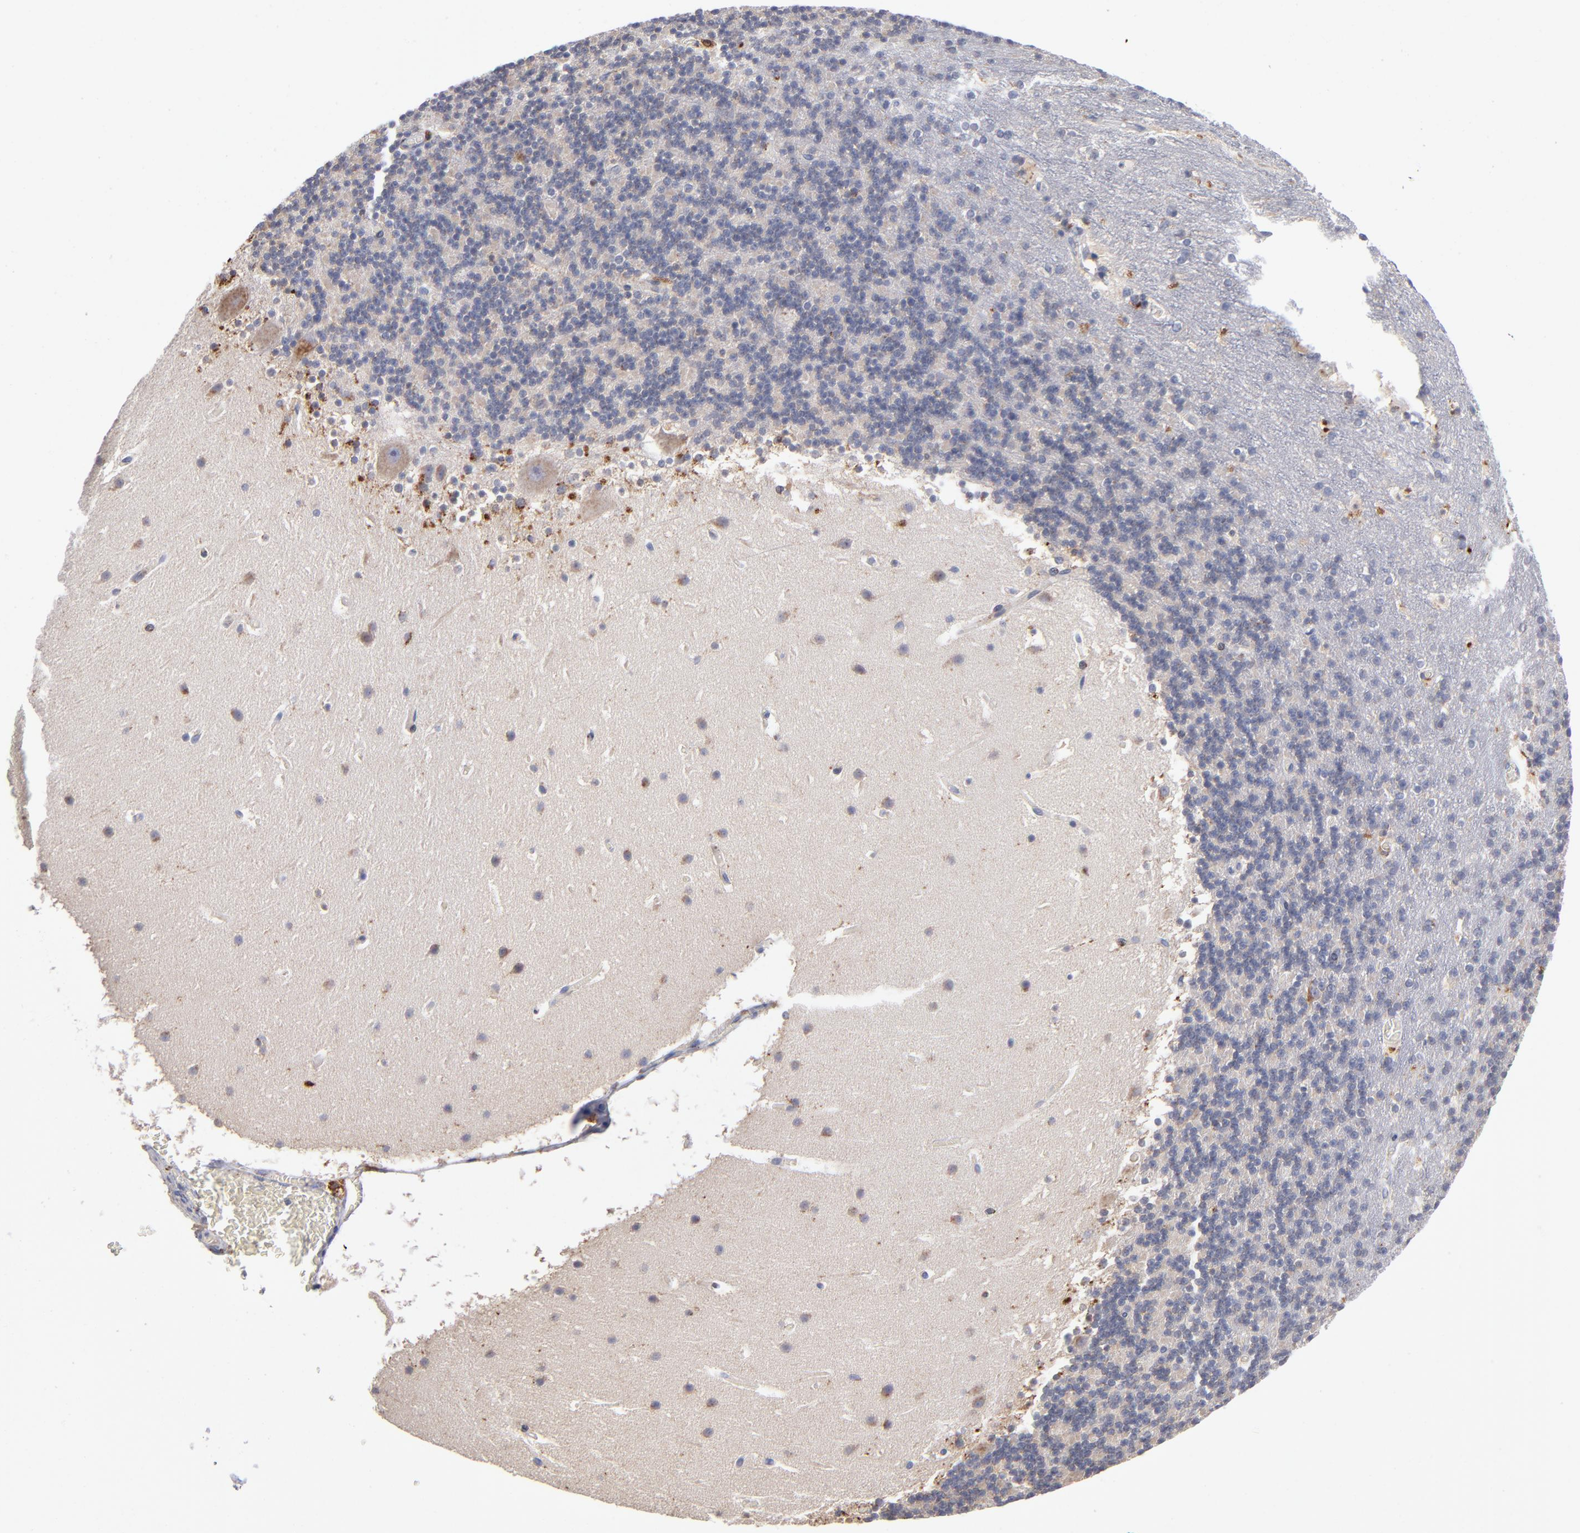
{"staining": {"intensity": "weak", "quantity": "<25%", "location": "cytoplasmic/membranous"}, "tissue": "cerebellum", "cell_type": "Cells in granular layer", "image_type": "normal", "snomed": [{"axis": "morphology", "description": "Normal tissue, NOS"}, {"axis": "topography", "description": "Cerebellum"}], "caption": "Protein analysis of normal cerebellum demonstrates no significant staining in cells in granular layer. (DAB (3,3'-diaminobenzidine) immunohistochemistry with hematoxylin counter stain).", "gene": "RRAGA", "patient": {"sex": "male", "age": 45}}